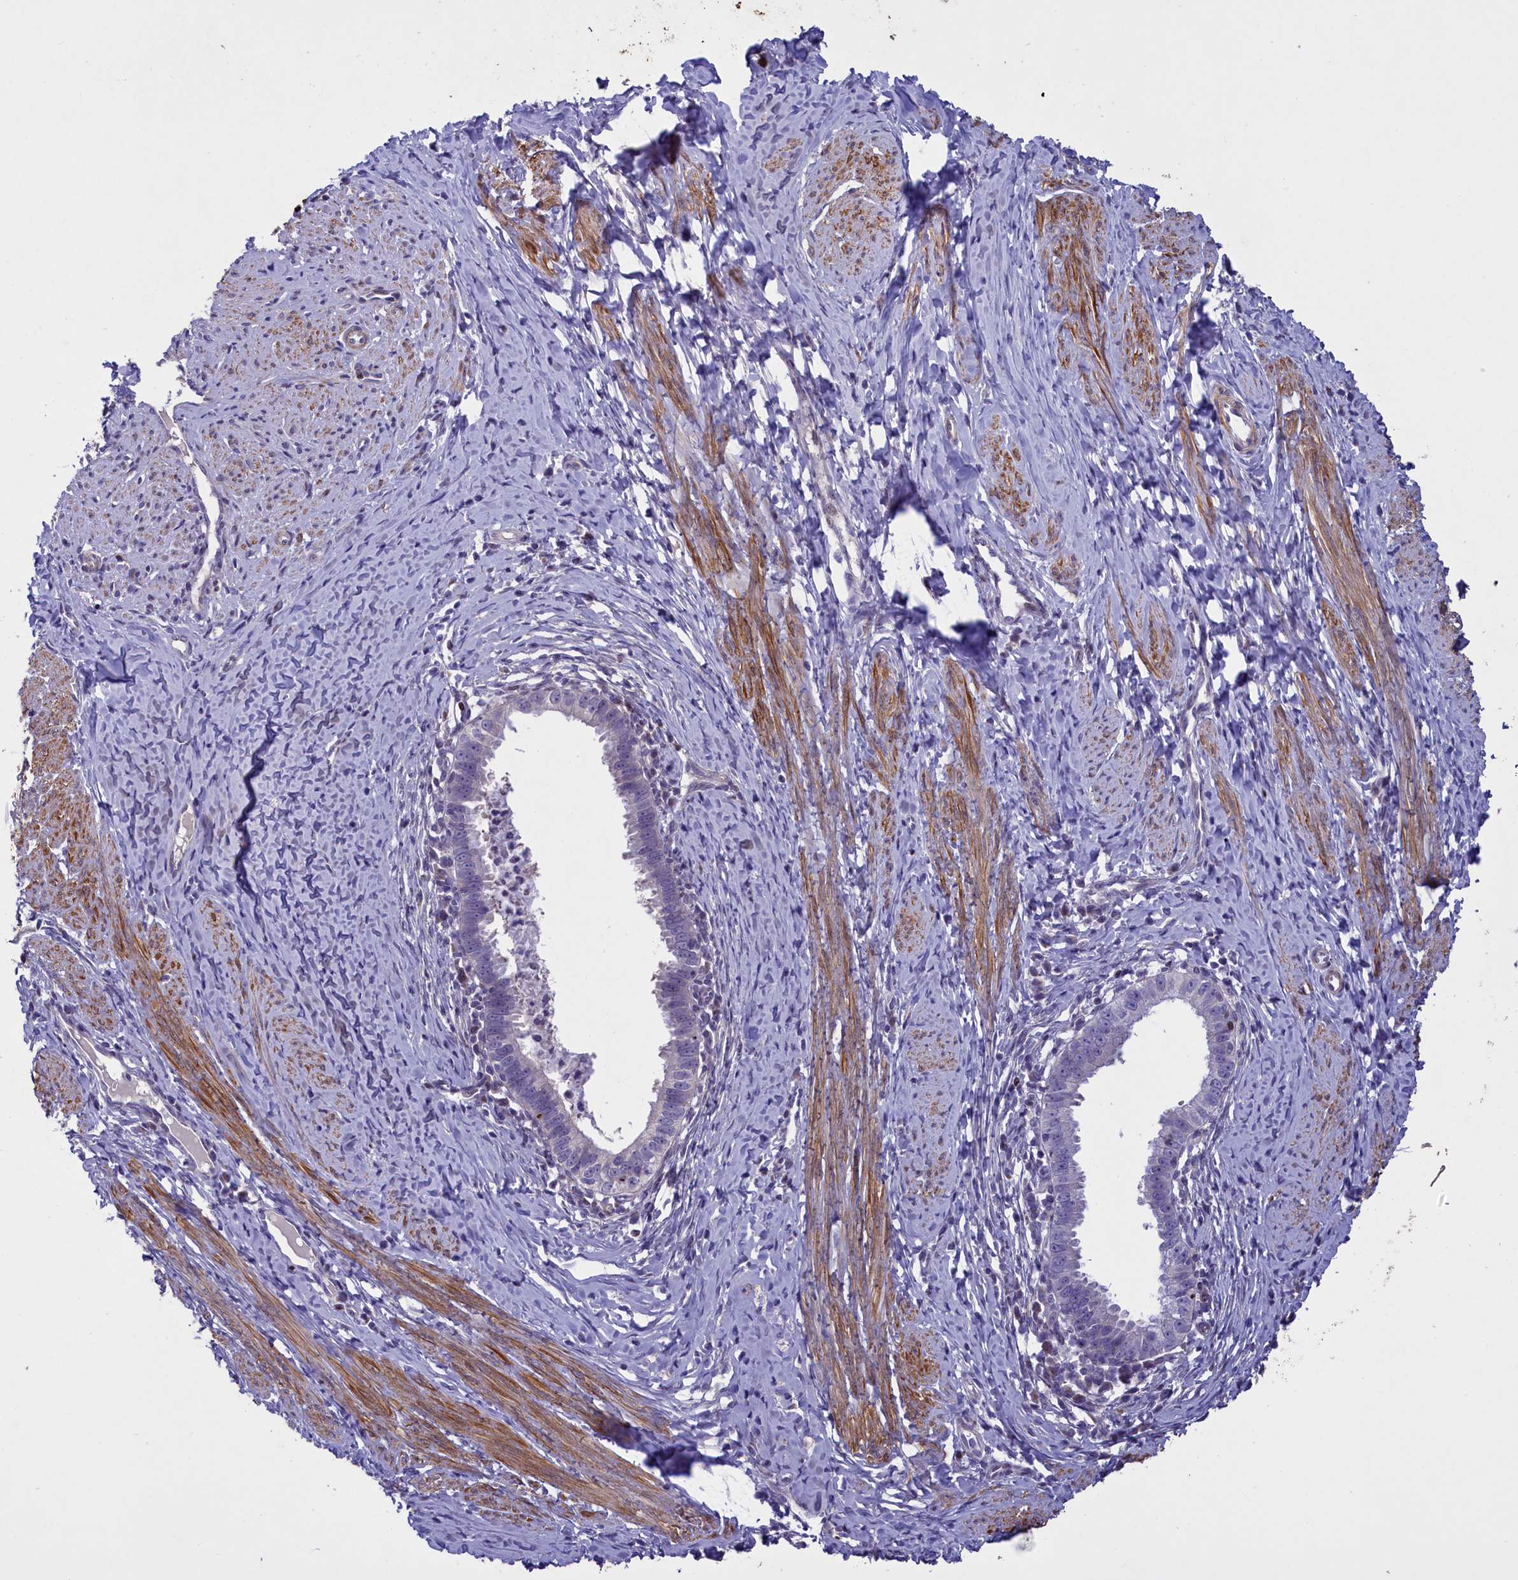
{"staining": {"intensity": "negative", "quantity": "none", "location": "none"}, "tissue": "cervical cancer", "cell_type": "Tumor cells", "image_type": "cancer", "snomed": [{"axis": "morphology", "description": "Adenocarcinoma, NOS"}, {"axis": "topography", "description": "Cervix"}], "caption": "A photomicrograph of human cervical cancer is negative for staining in tumor cells. The staining is performed using DAB (3,3'-diaminobenzidine) brown chromogen with nuclei counter-stained in using hematoxylin.", "gene": "MAN2C1", "patient": {"sex": "female", "age": 36}}